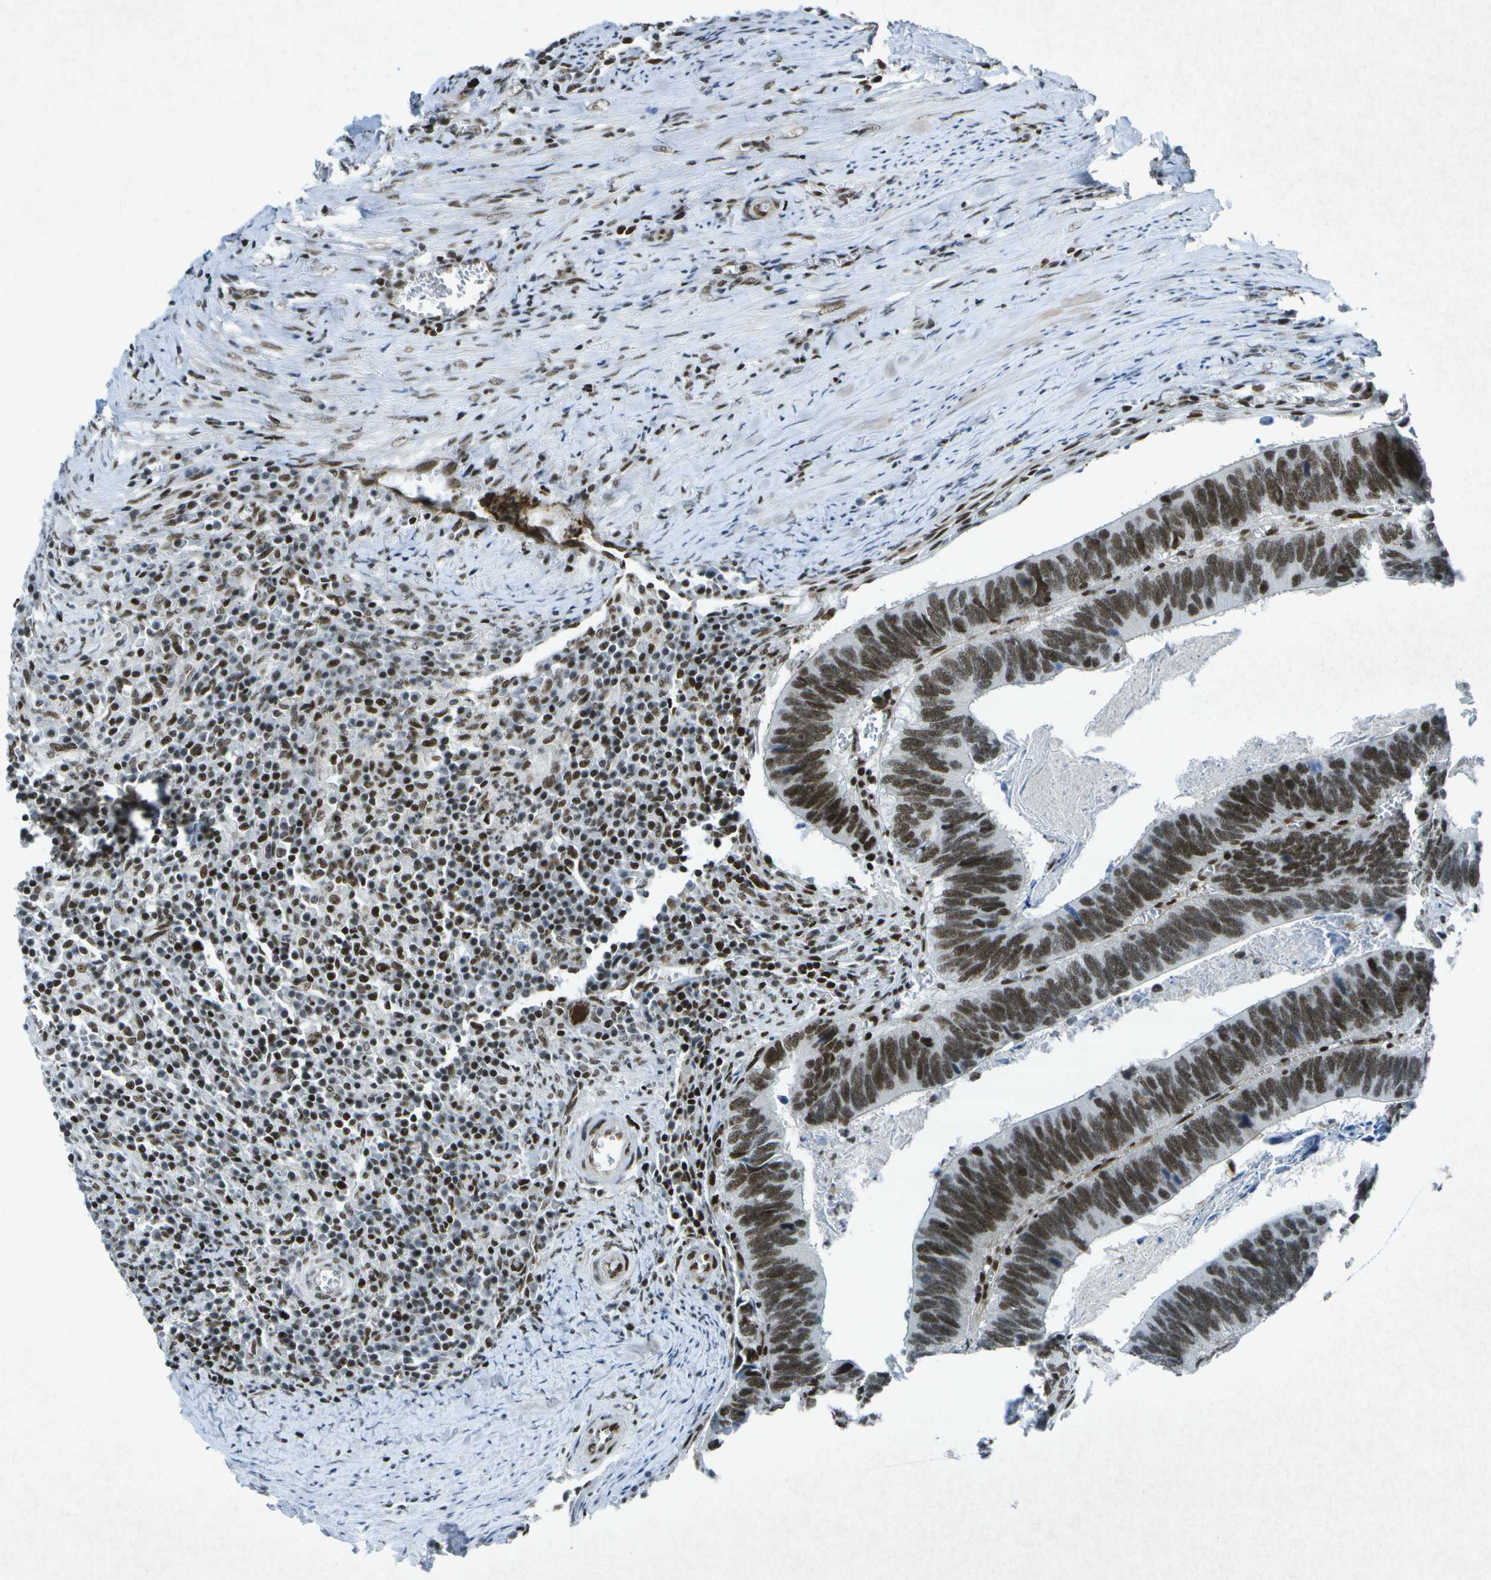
{"staining": {"intensity": "strong", "quantity": ">75%", "location": "nuclear"}, "tissue": "colorectal cancer", "cell_type": "Tumor cells", "image_type": "cancer", "snomed": [{"axis": "morphology", "description": "Adenocarcinoma, NOS"}, {"axis": "topography", "description": "Colon"}], "caption": "This is an image of immunohistochemistry staining of adenocarcinoma (colorectal), which shows strong staining in the nuclear of tumor cells.", "gene": "MTA2", "patient": {"sex": "male", "age": 72}}